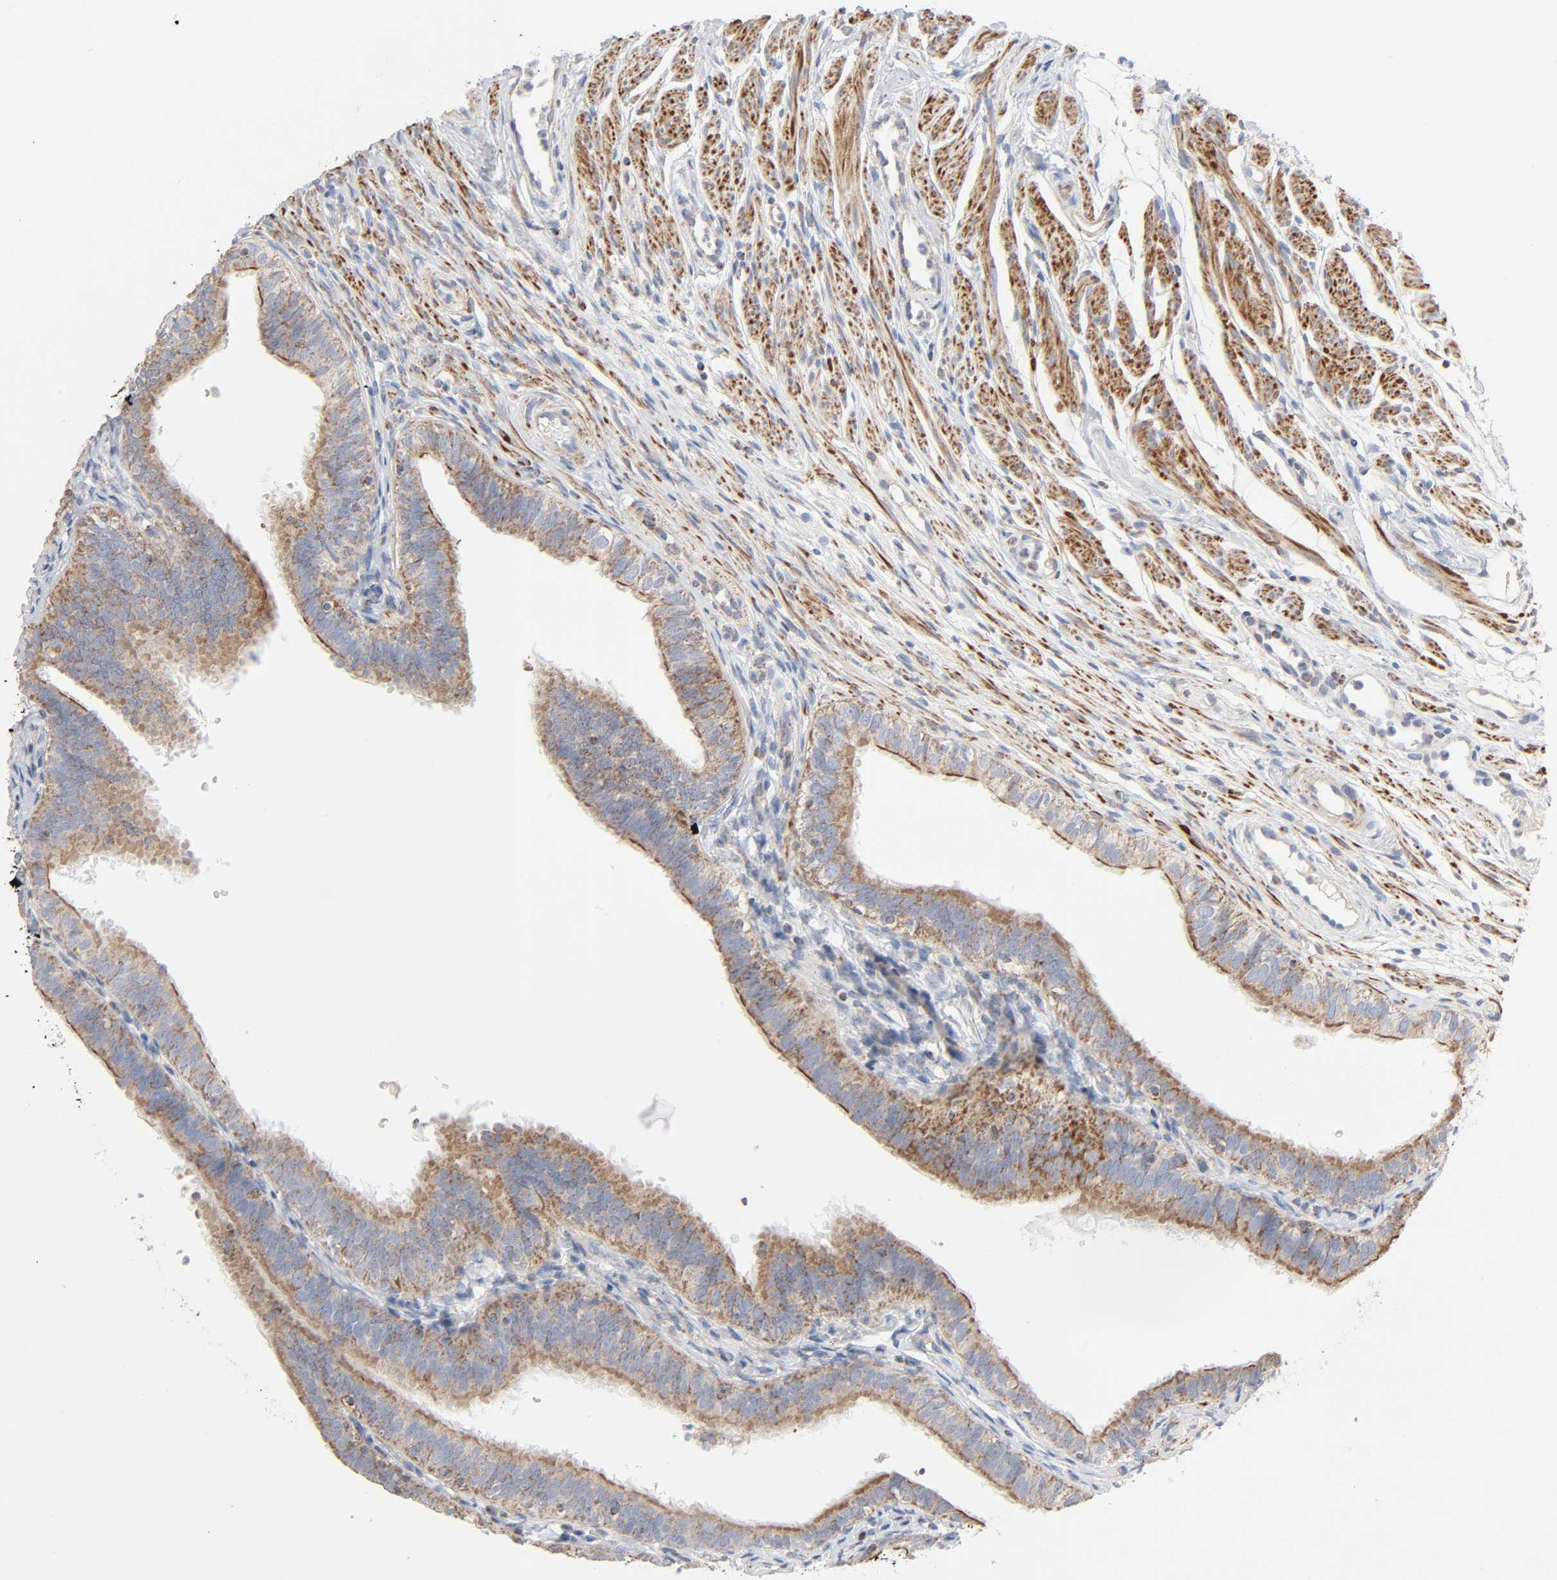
{"staining": {"intensity": "moderate", "quantity": ">75%", "location": "cytoplasmic/membranous"}, "tissue": "fallopian tube", "cell_type": "Glandular cells", "image_type": "normal", "snomed": [{"axis": "morphology", "description": "Normal tissue, NOS"}, {"axis": "morphology", "description": "Dermoid, NOS"}, {"axis": "topography", "description": "Fallopian tube"}], "caption": "Brown immunohistochemical staining in normal human fallopian tube demonstrates moderate cytoplasmic/membranous expression in about >75% of glandular cells.", "gene": "SYT16", "patient": {"sex": "female", "age": 33}}